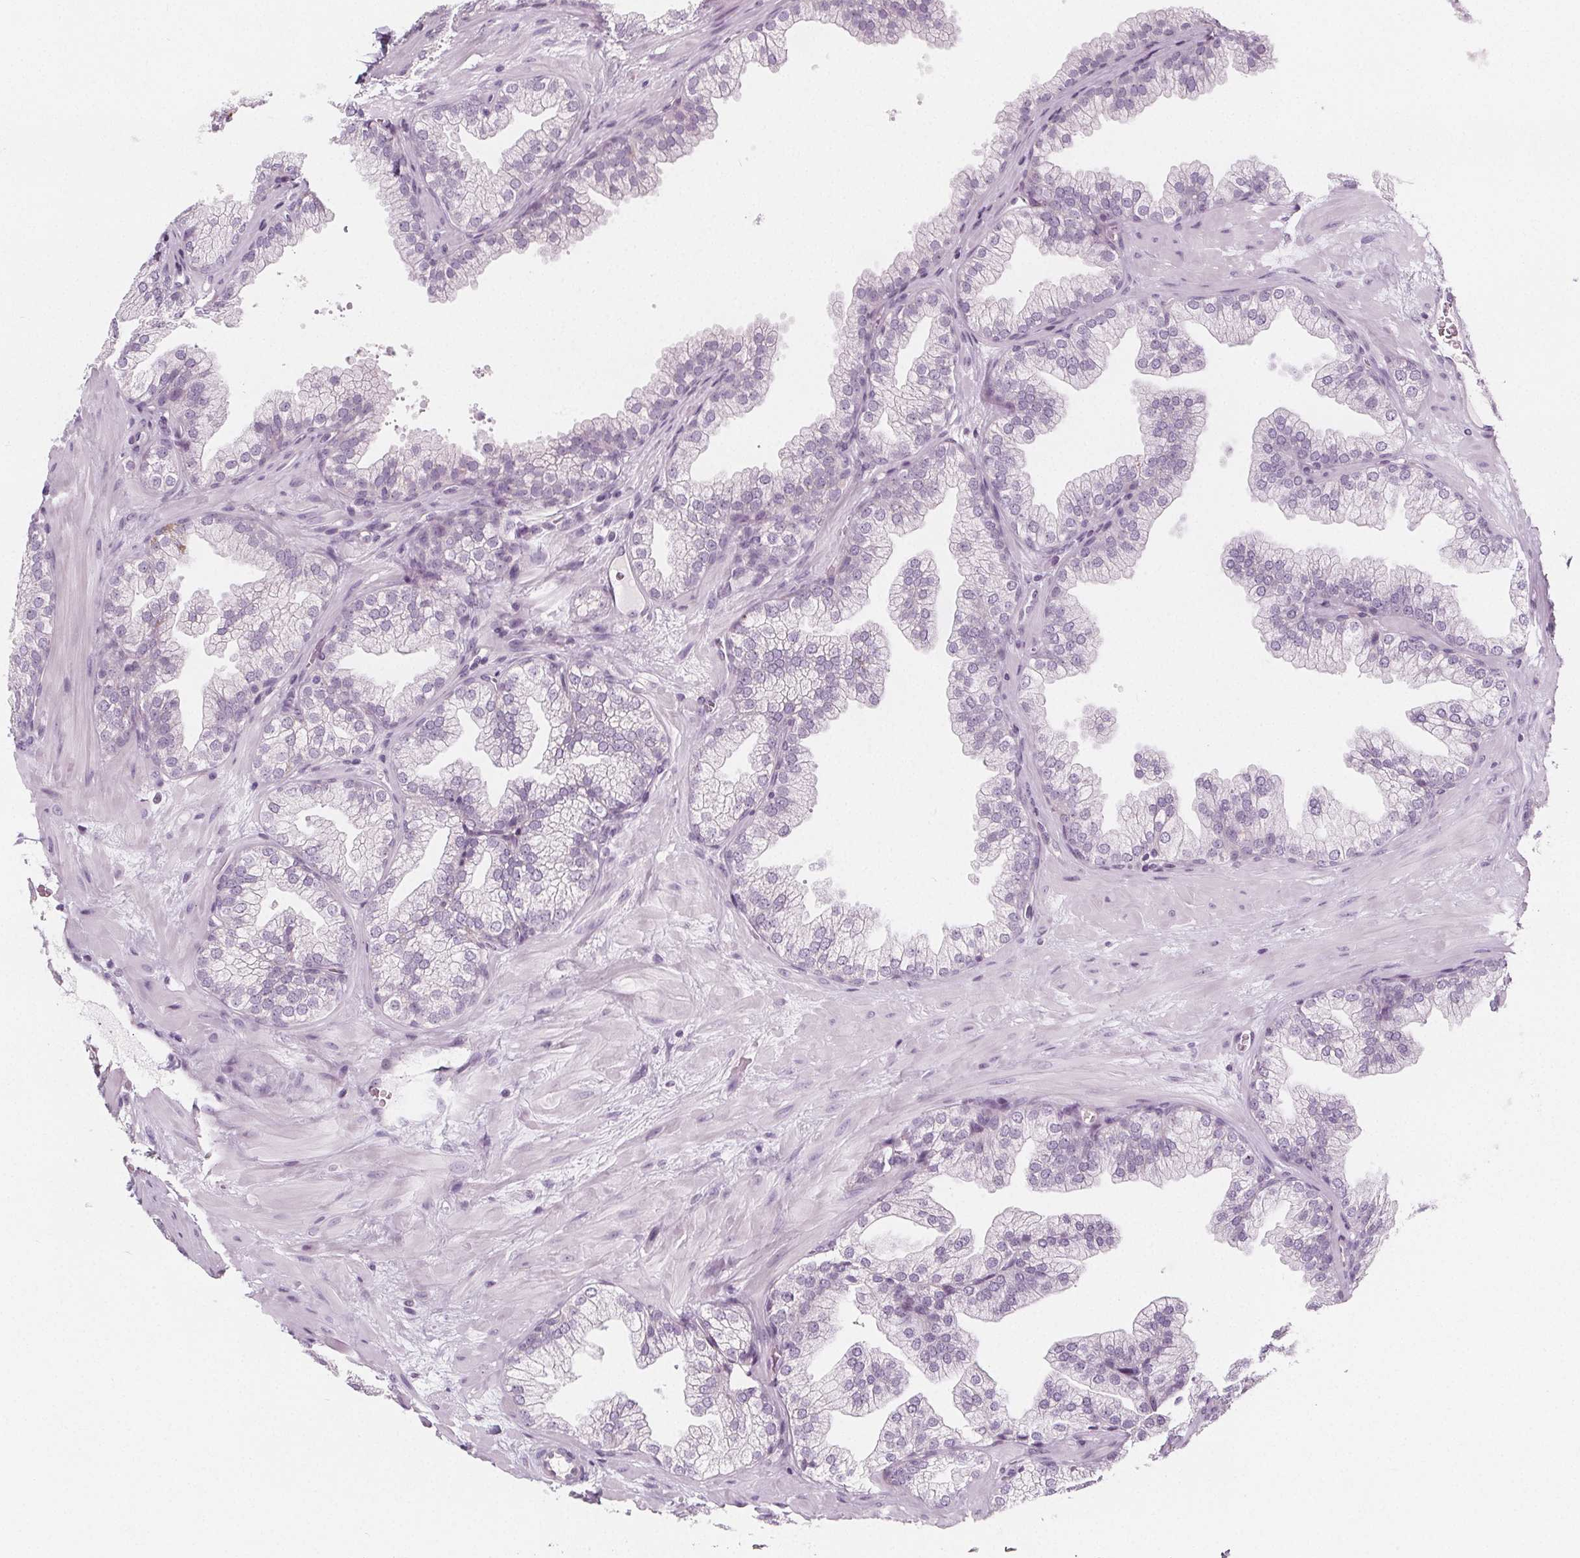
{"staining": {"intensity": "negative", "quantity": "none", "location": "none"}, "tissue": "prostate", "cell_type": "Glandular cells", "image_type": "normal", "snomed": [{"axis": "morphology", "description": "Normal tissue, NOS"}, {"axis": "topography", "description": "Prostate"}], "caption": "Immunohistochemical staining of unremarkable human prostate exhibits no significant staining in glandular cells.", "gene": "IL17C", "patient": {"sex": "male", "age": 37}}